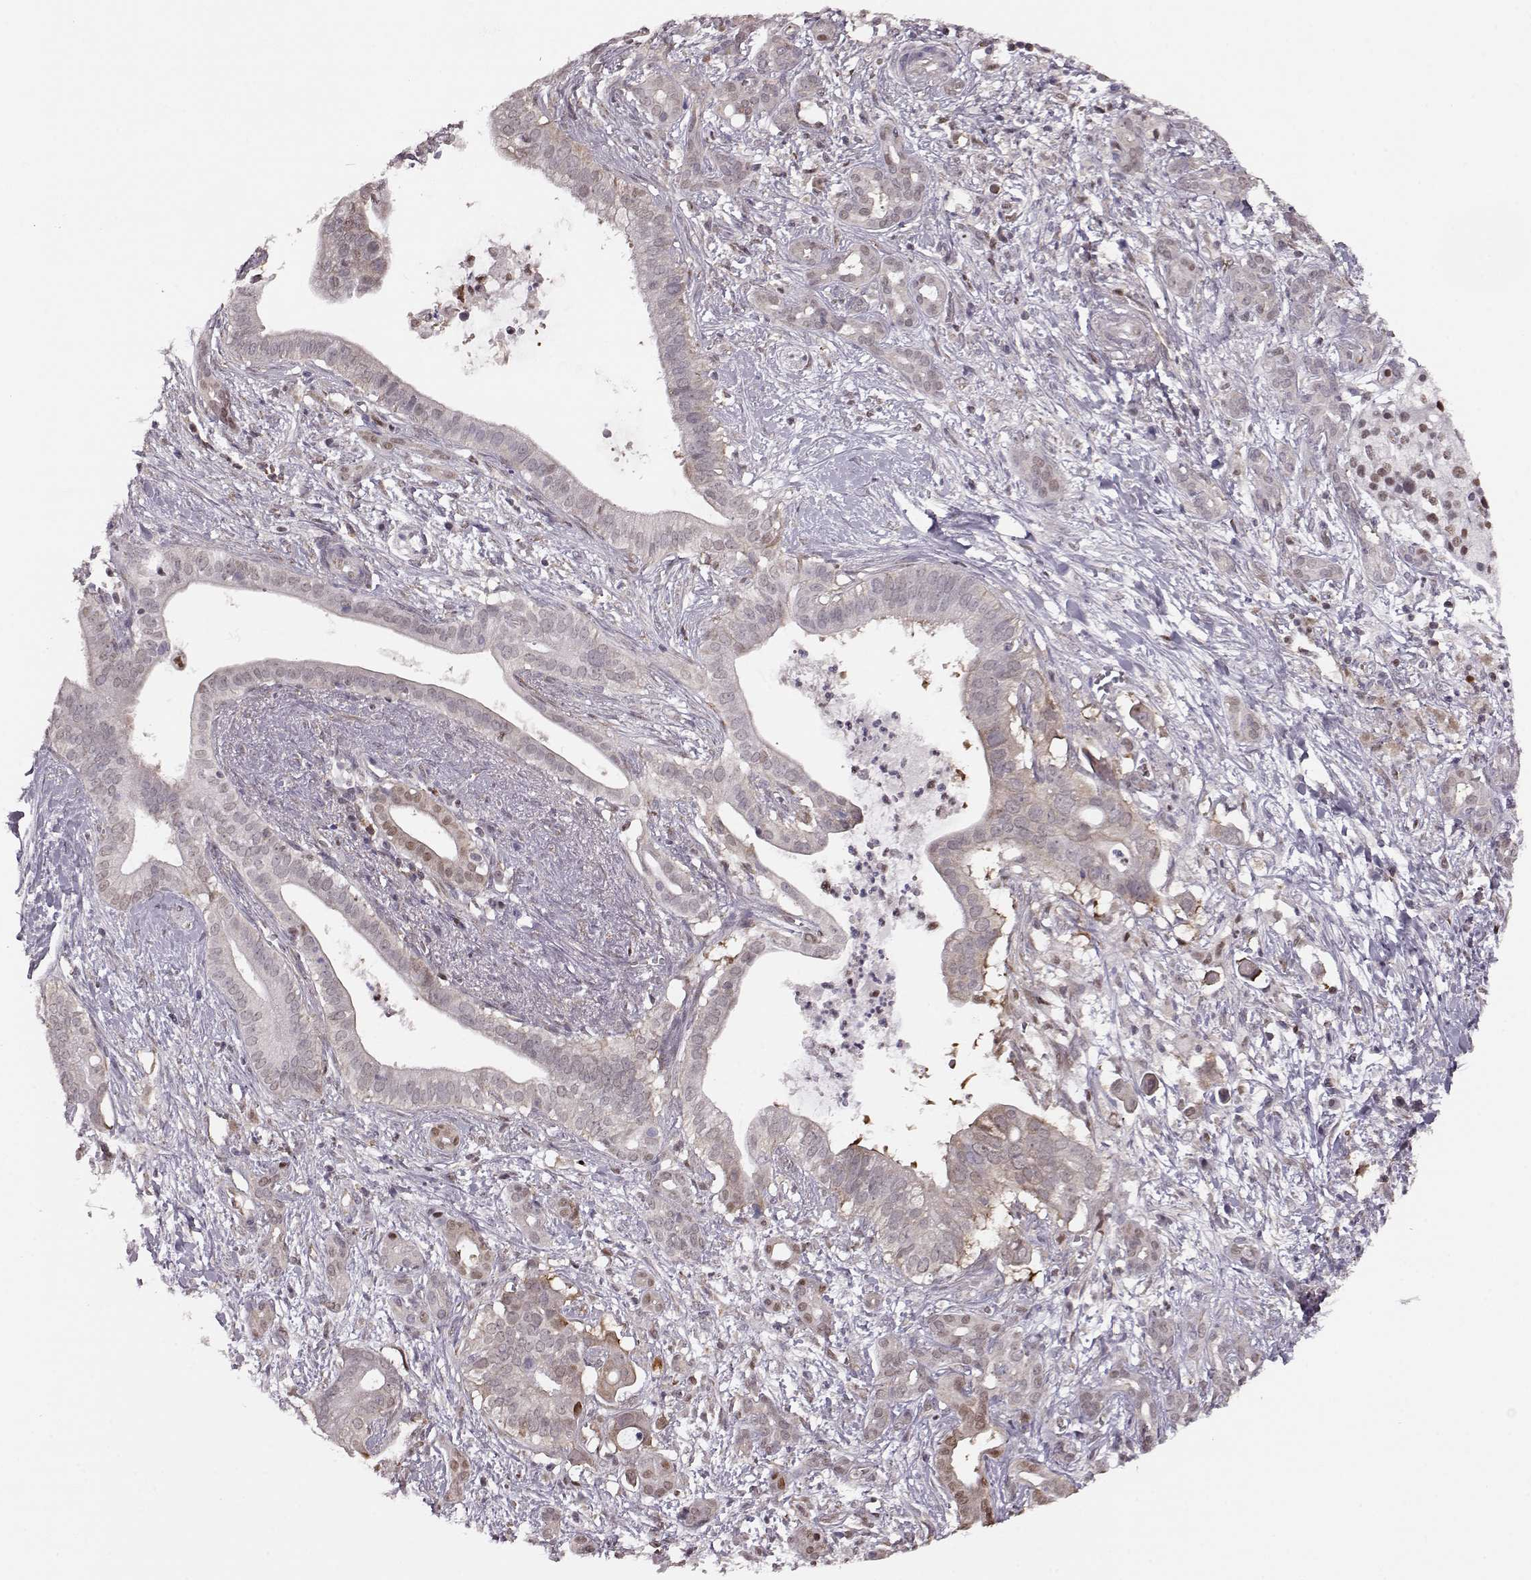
{"staining": {"intensity": "weak", "quantity": "<25%", "location": "nuclear"}, "tissue": "pancreatic cancer", "cell_type": "Tumor cells", "image_type": "cancer", "snomed": [{"axis": "morphology", "description": "Adenocarcinoma, NOS"}, {"axis": "topography", "description": "Pancreas"}], "caption": "There is no significant expression in tumor cells of pancreatic cancer. Brightfield microscopy of immunohistochemistry stained with DAB (3,3'-diaminobenzidine) (brown) and hematoxylin (blue), captured at high magnification.", "gene": "KLF6", "patient": {"sex": "male", "age": 61}}